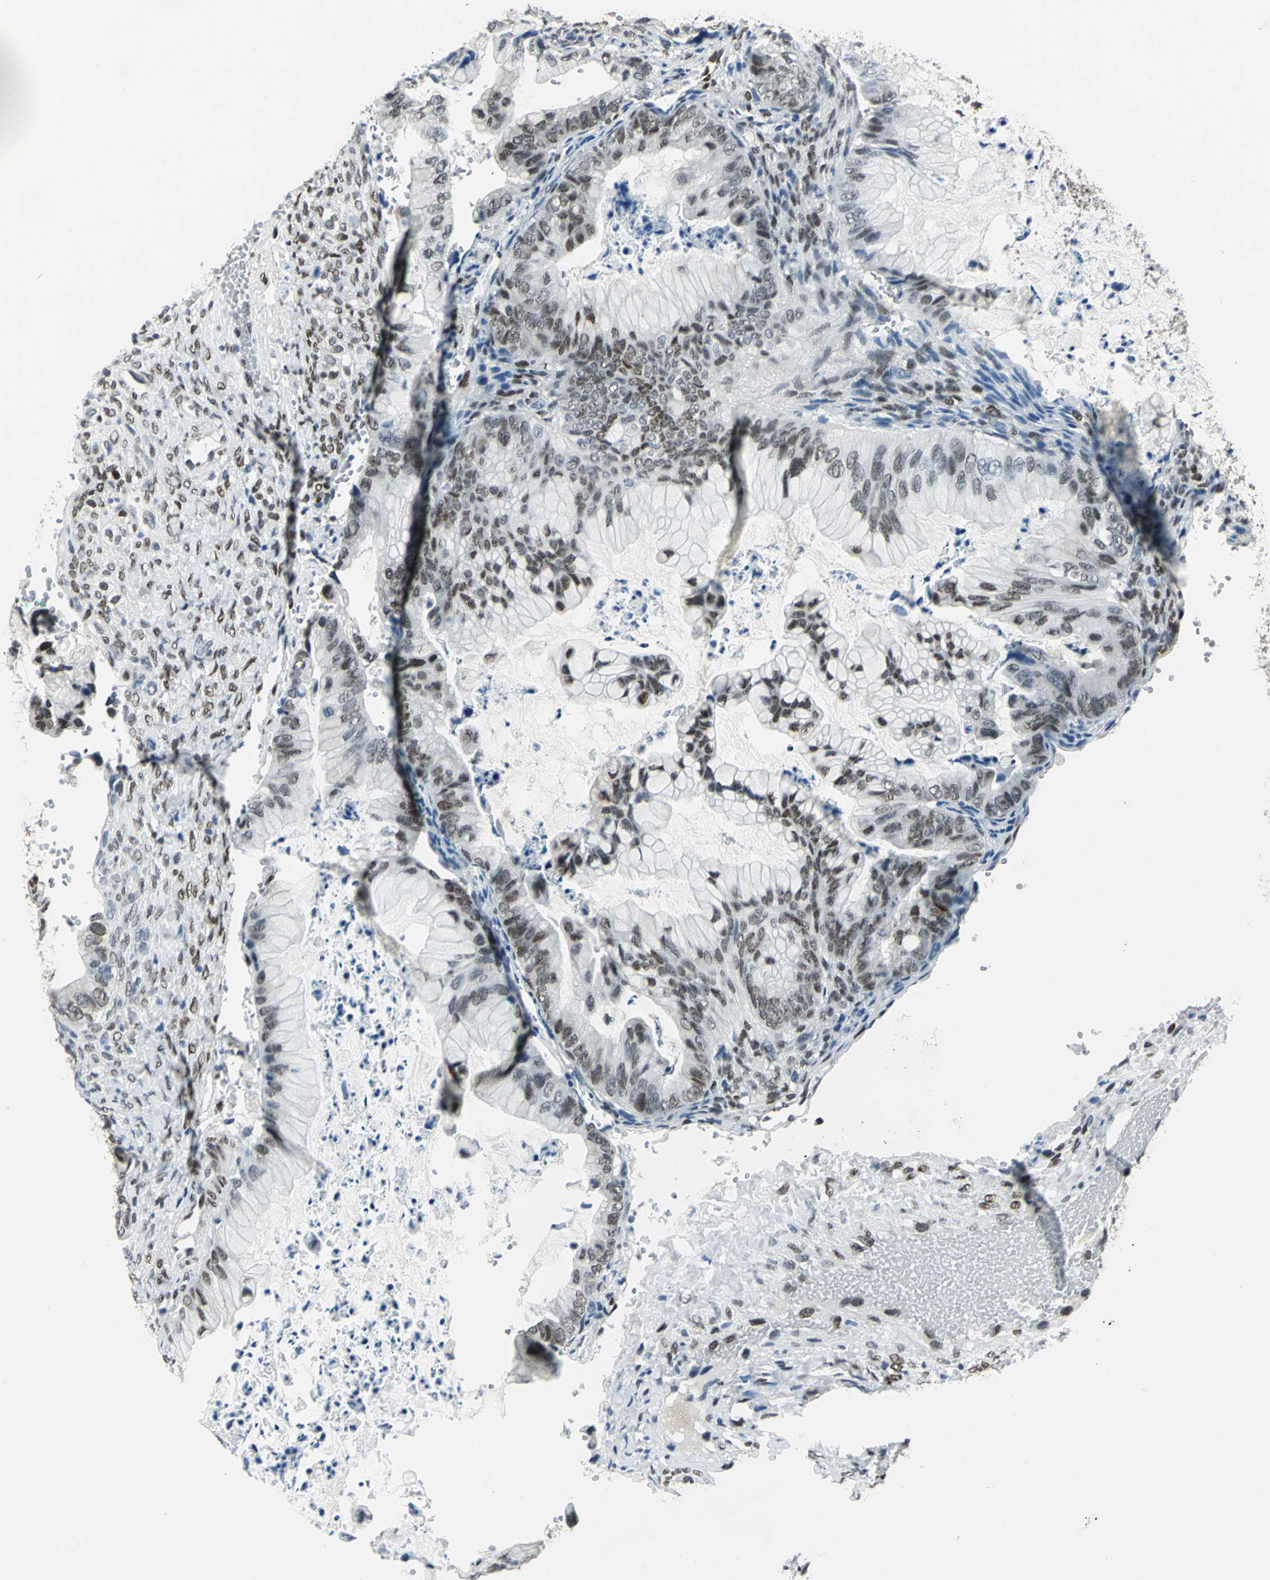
{"staining": {"intensity": "moderate", "quantity": ">75%", "location": "nuclear"}, "tissue": "ovarian cancer", "cell_type": "Tumor cells", "image_type": "cancer", "snomed": [{"axis": "morphology", "description": "Cystadenocarcinoma, mucinous, NOS"}, {"axis": "topography", "description": "Ovary"}], "caption": "Immunohistochemical staining of ovarian mucinous cystadenocarcinoma reveals medium levels of moderate nuclear expression in approximately >75% of tumor cells.", "gene": "MEIS2", "patient": {"sex": "female", "age": 36}}